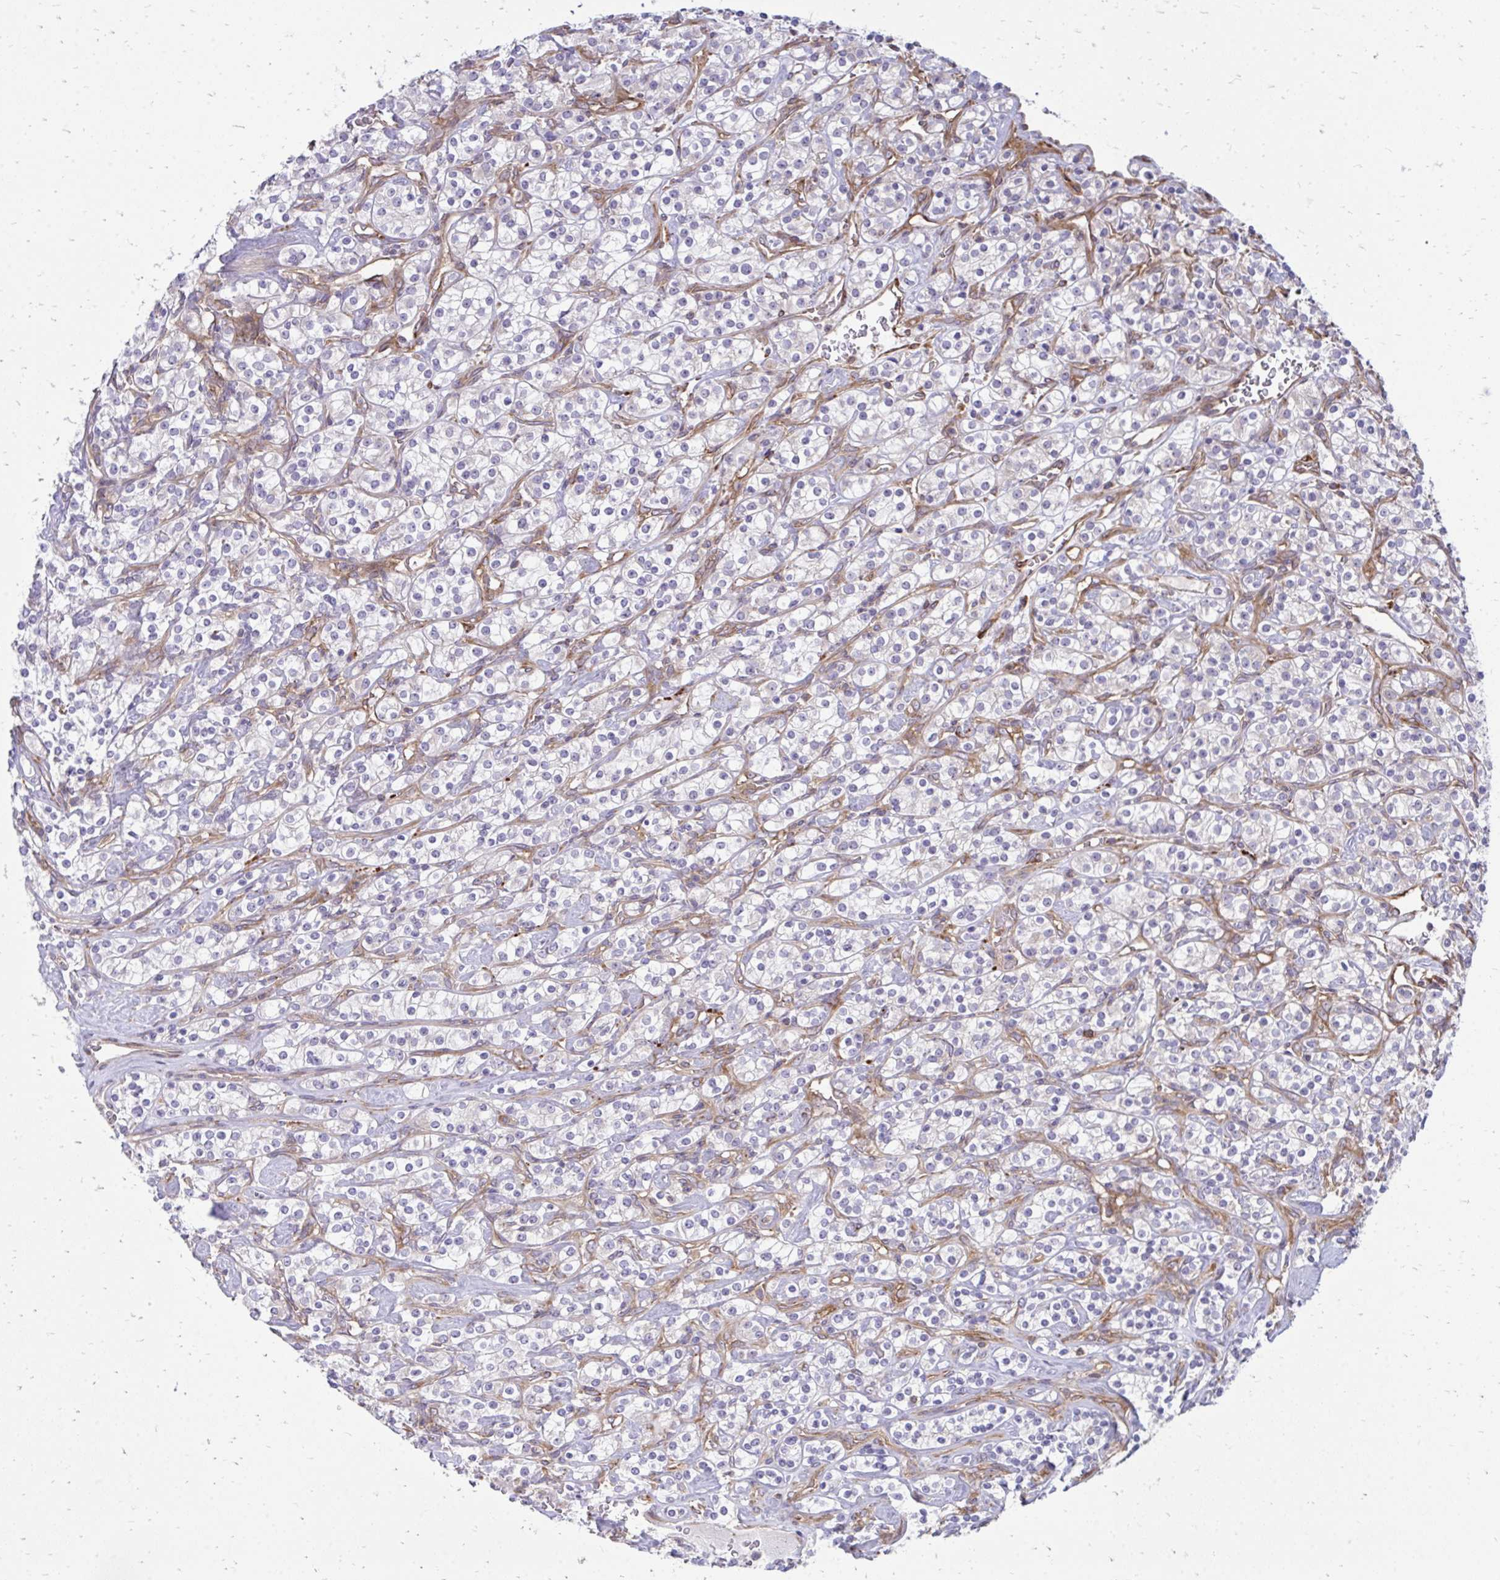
{"staining": {"intensity": "negative", "quantity": "none", "location": "none"}, "tissue": "renal cancer", "cell_type": "Tumor cells", "image_type": "cancer", "snomed": [{"axis": "morphology", "description": "Adenocarcinoma, NOS"}, {"axis": "topography", "description": "Kidney"}], "caption": "IHC of human renal cancer shows no positivity in tumor cells.", "gene": "ASAP1", "patient": {"sex": "male", "age": 77}}